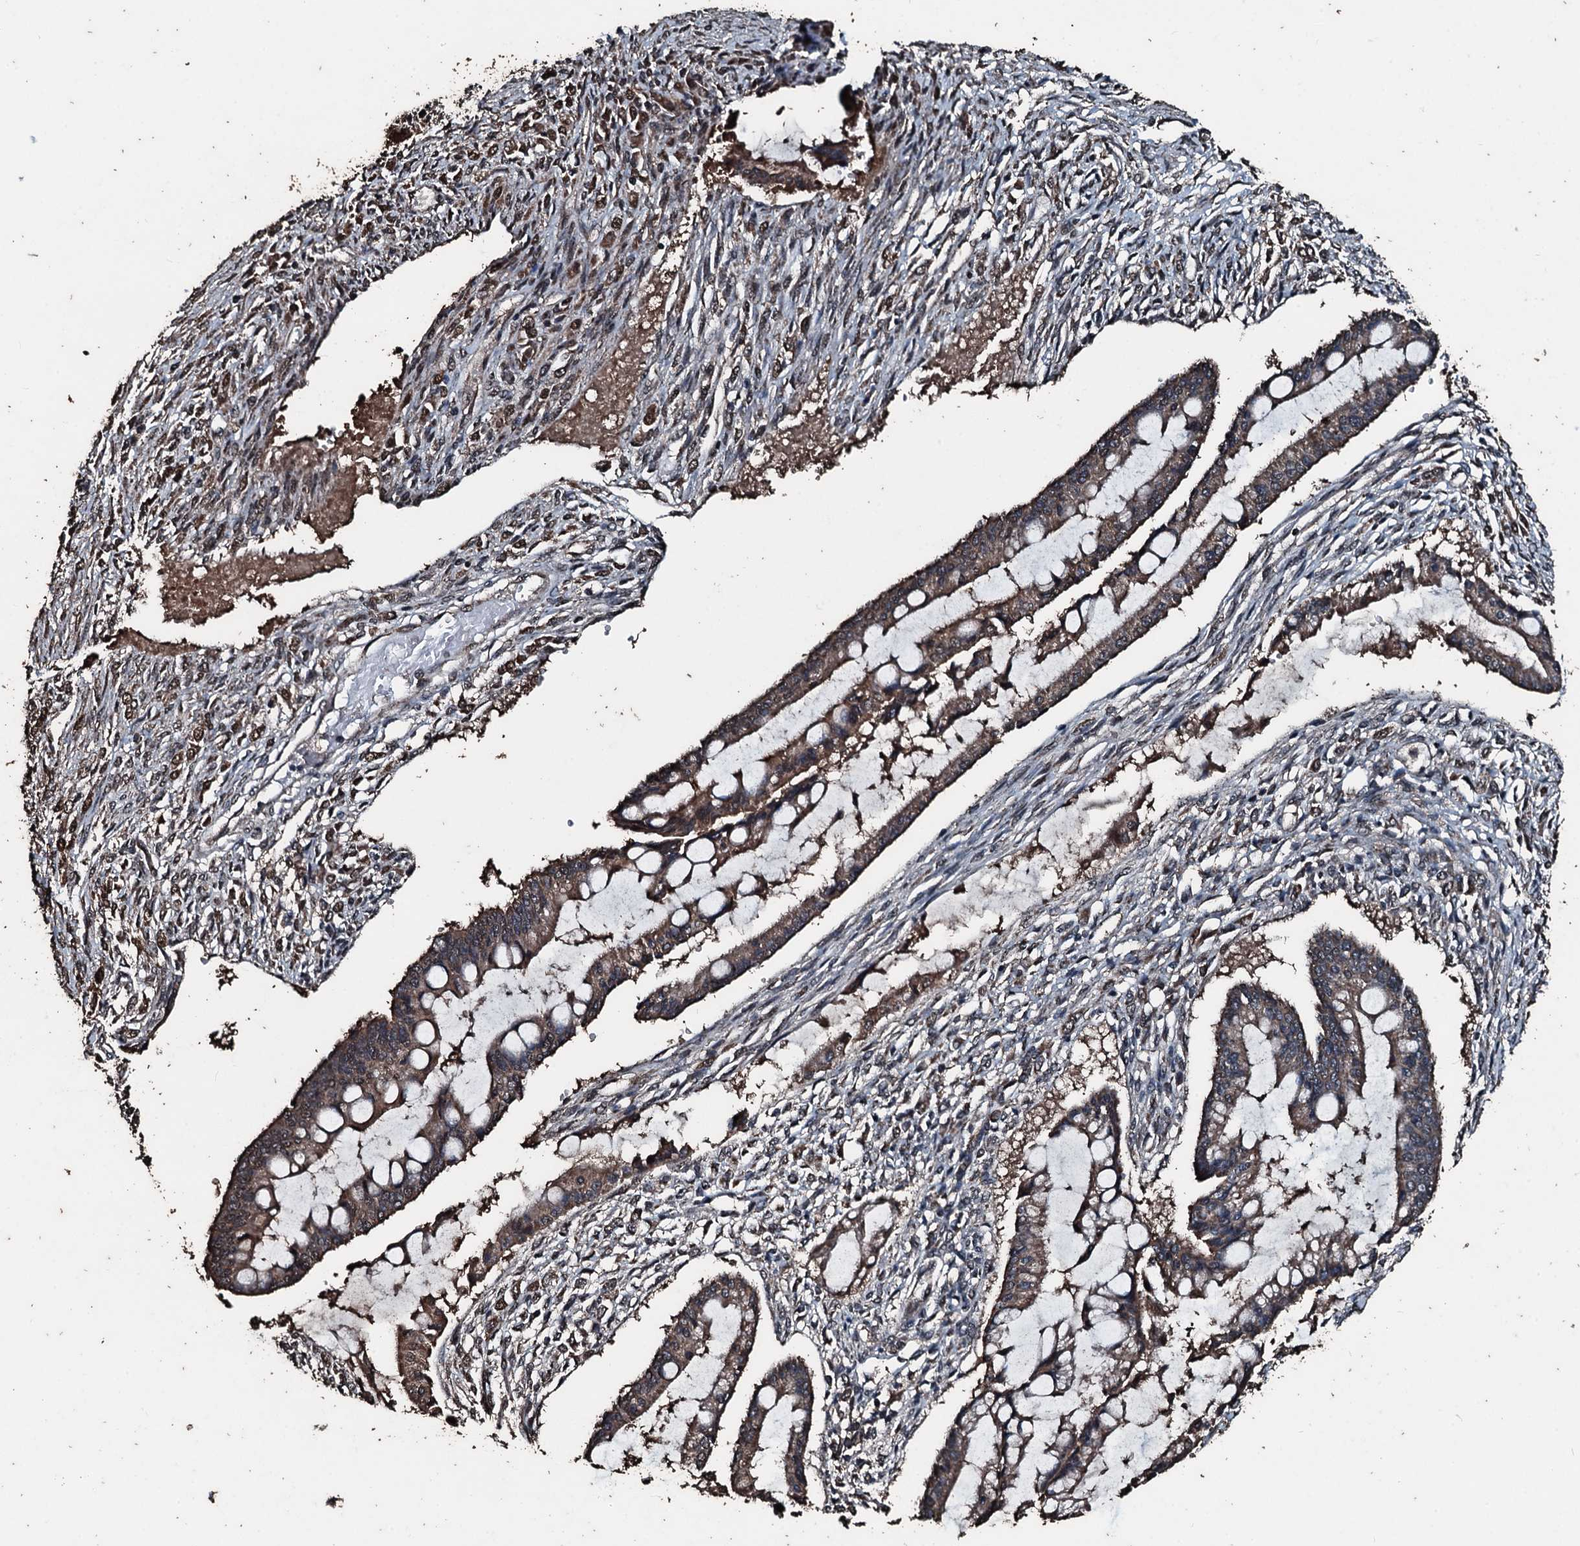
{"staining": {"intensity": "weak", "quantity": ">75%", "location": "cytoplasmic/membranous"}, "tissue": "ovarian cancer", "cell_type": "Tumor cells", "image_type": "cancer", "snomed": [{"axis": "morphology", "description": "Cystadenocarcinoma, mucinous, NOS"}, {"axis": "topography", "description": "Ovary"}], "caption": "Weak cytoplasmic/membranous expression is identified in about >75% of tumor cells in ovarian mucinous cystadenocarcinoma. (DAB (3,3'-diaminobenzidine) = brown stain, brightfield microscopy at high magnification).", "gene": "FAAP24", "patient": {"sex": "female", "age": 73}}